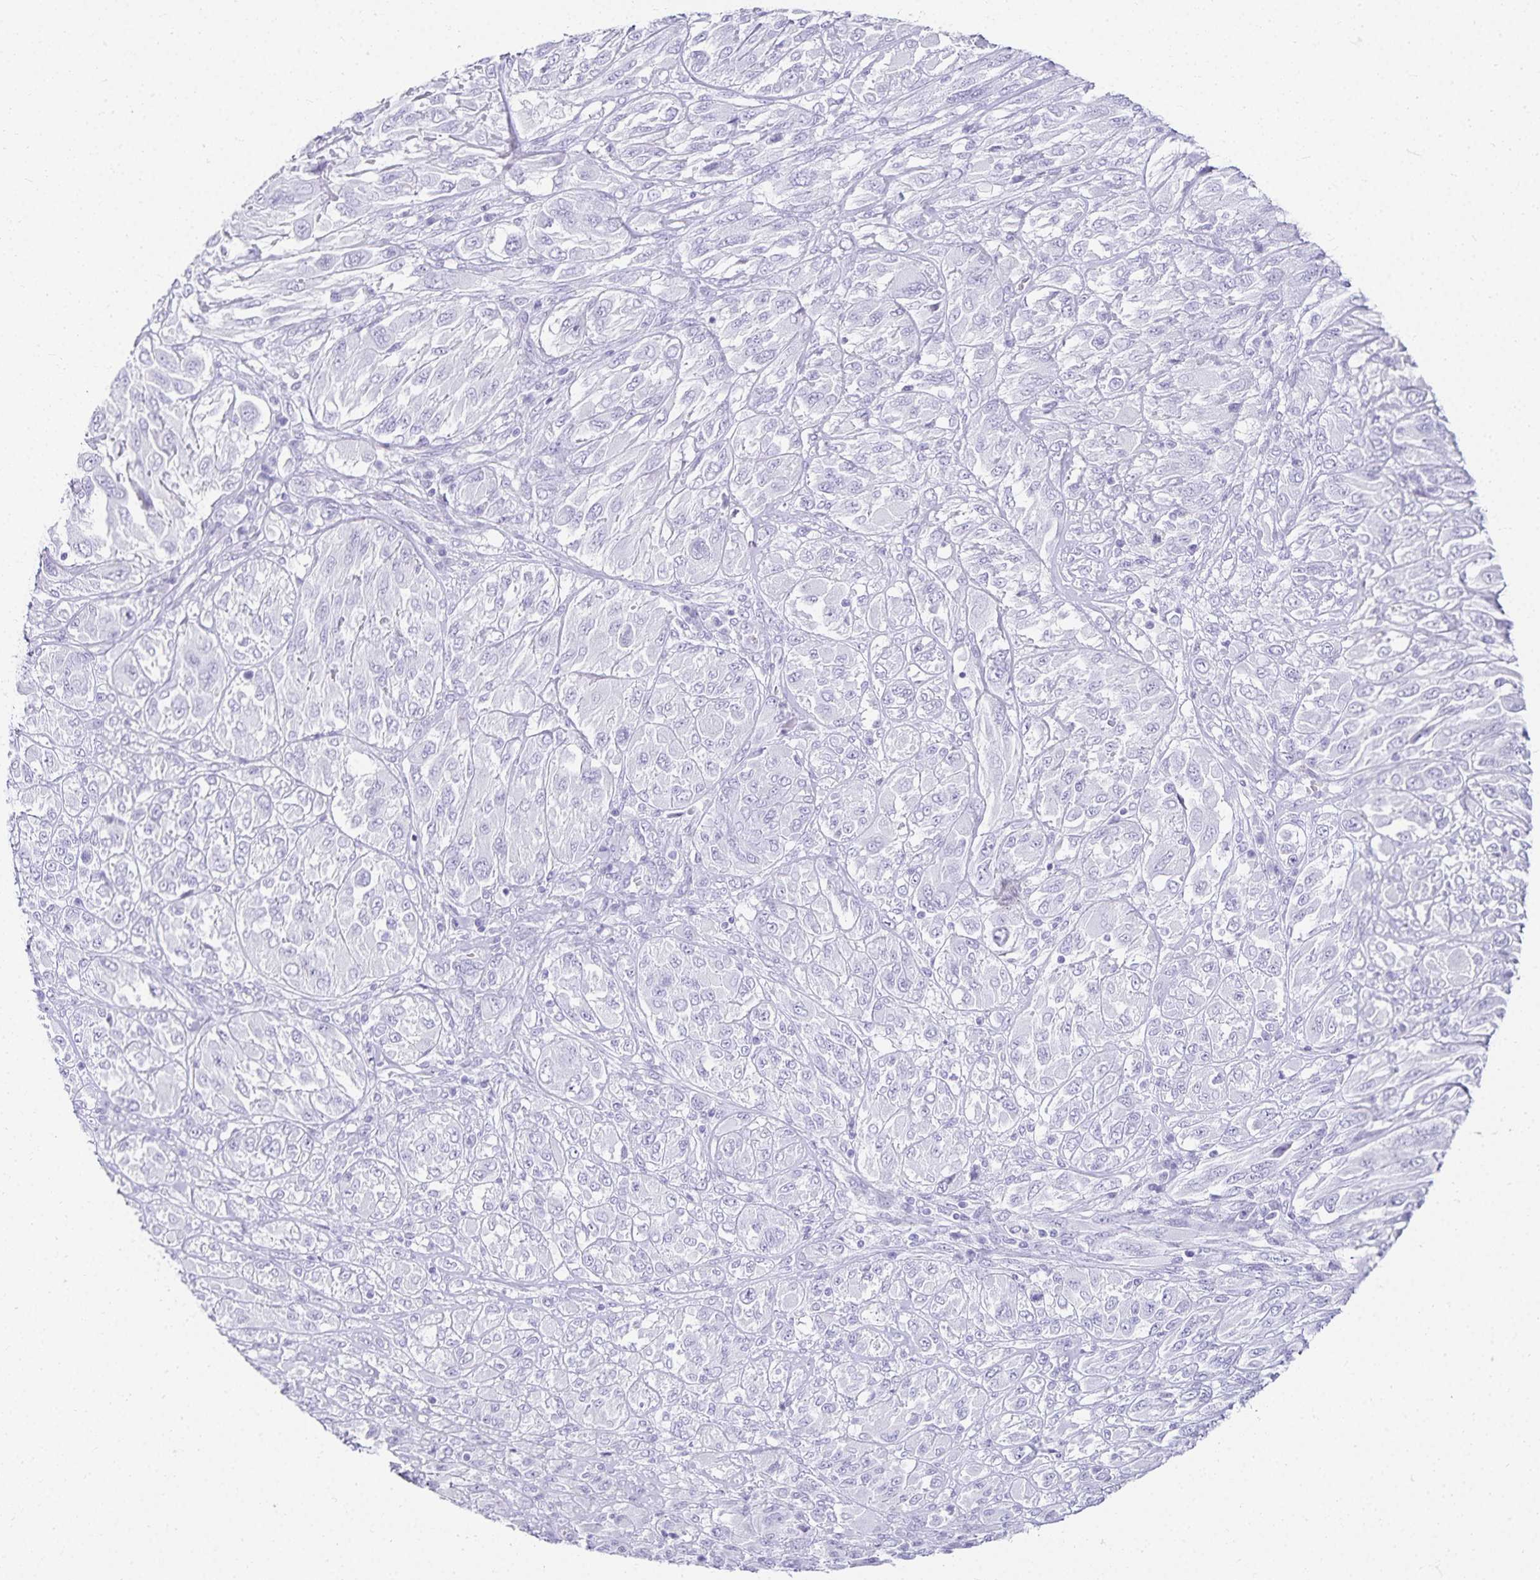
{"staining": {"intensity": "negative", "quantity": "none", "location": "none"}, "tissue": "melanoma", "cell_type": "Tumor cells", "image_type": "cancer", "snomed": [{"axis": "morphology", "description": "Malignant melanoma, NOS"}, {"axis": "topography", "description": "Skin"}], "caption": "This is an immunohistochemistry photomicrograph of malignant melanoma. There is no expression in tumor cells.", "gene": "GP2", "patient": {"sex": "female", "age": 91}}